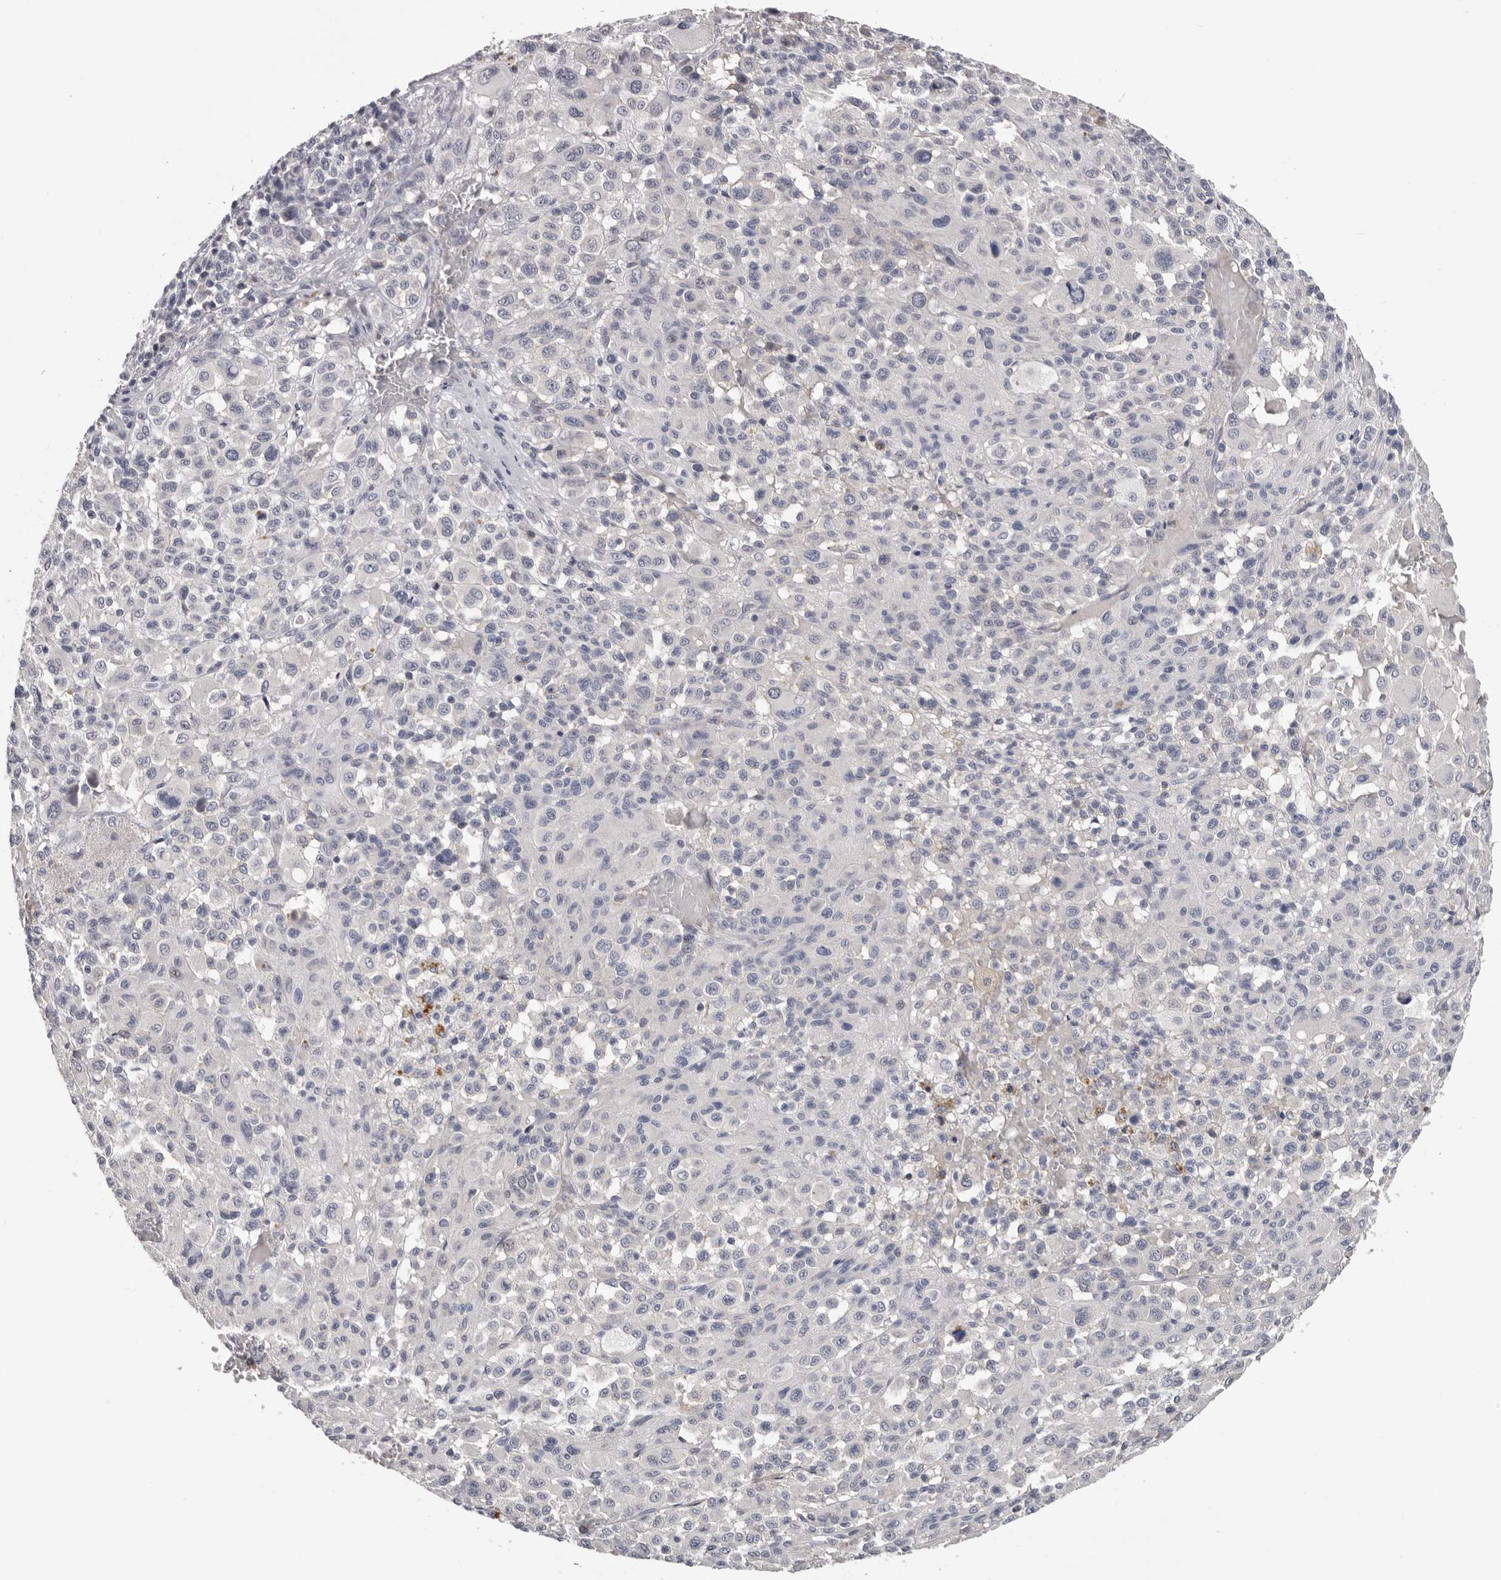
{"staining": {"intensity": "negative", "quantity": "none", "location": "none"}, "tissue": "melanoma", "cell_type": "Tumor cells", "image_type": "cancer", "snomed": [{"axis": "morphology", "description": "Malignant melanoma, Metastatic site"}, {"axis": "topography", "description": "Skin"}], "caption": "The image reveals no significant expression in tumor cells of malignant melanoma (metastatic site).", "gene": "KIF2B", "patient": {"sex": "female", "age": 74}}